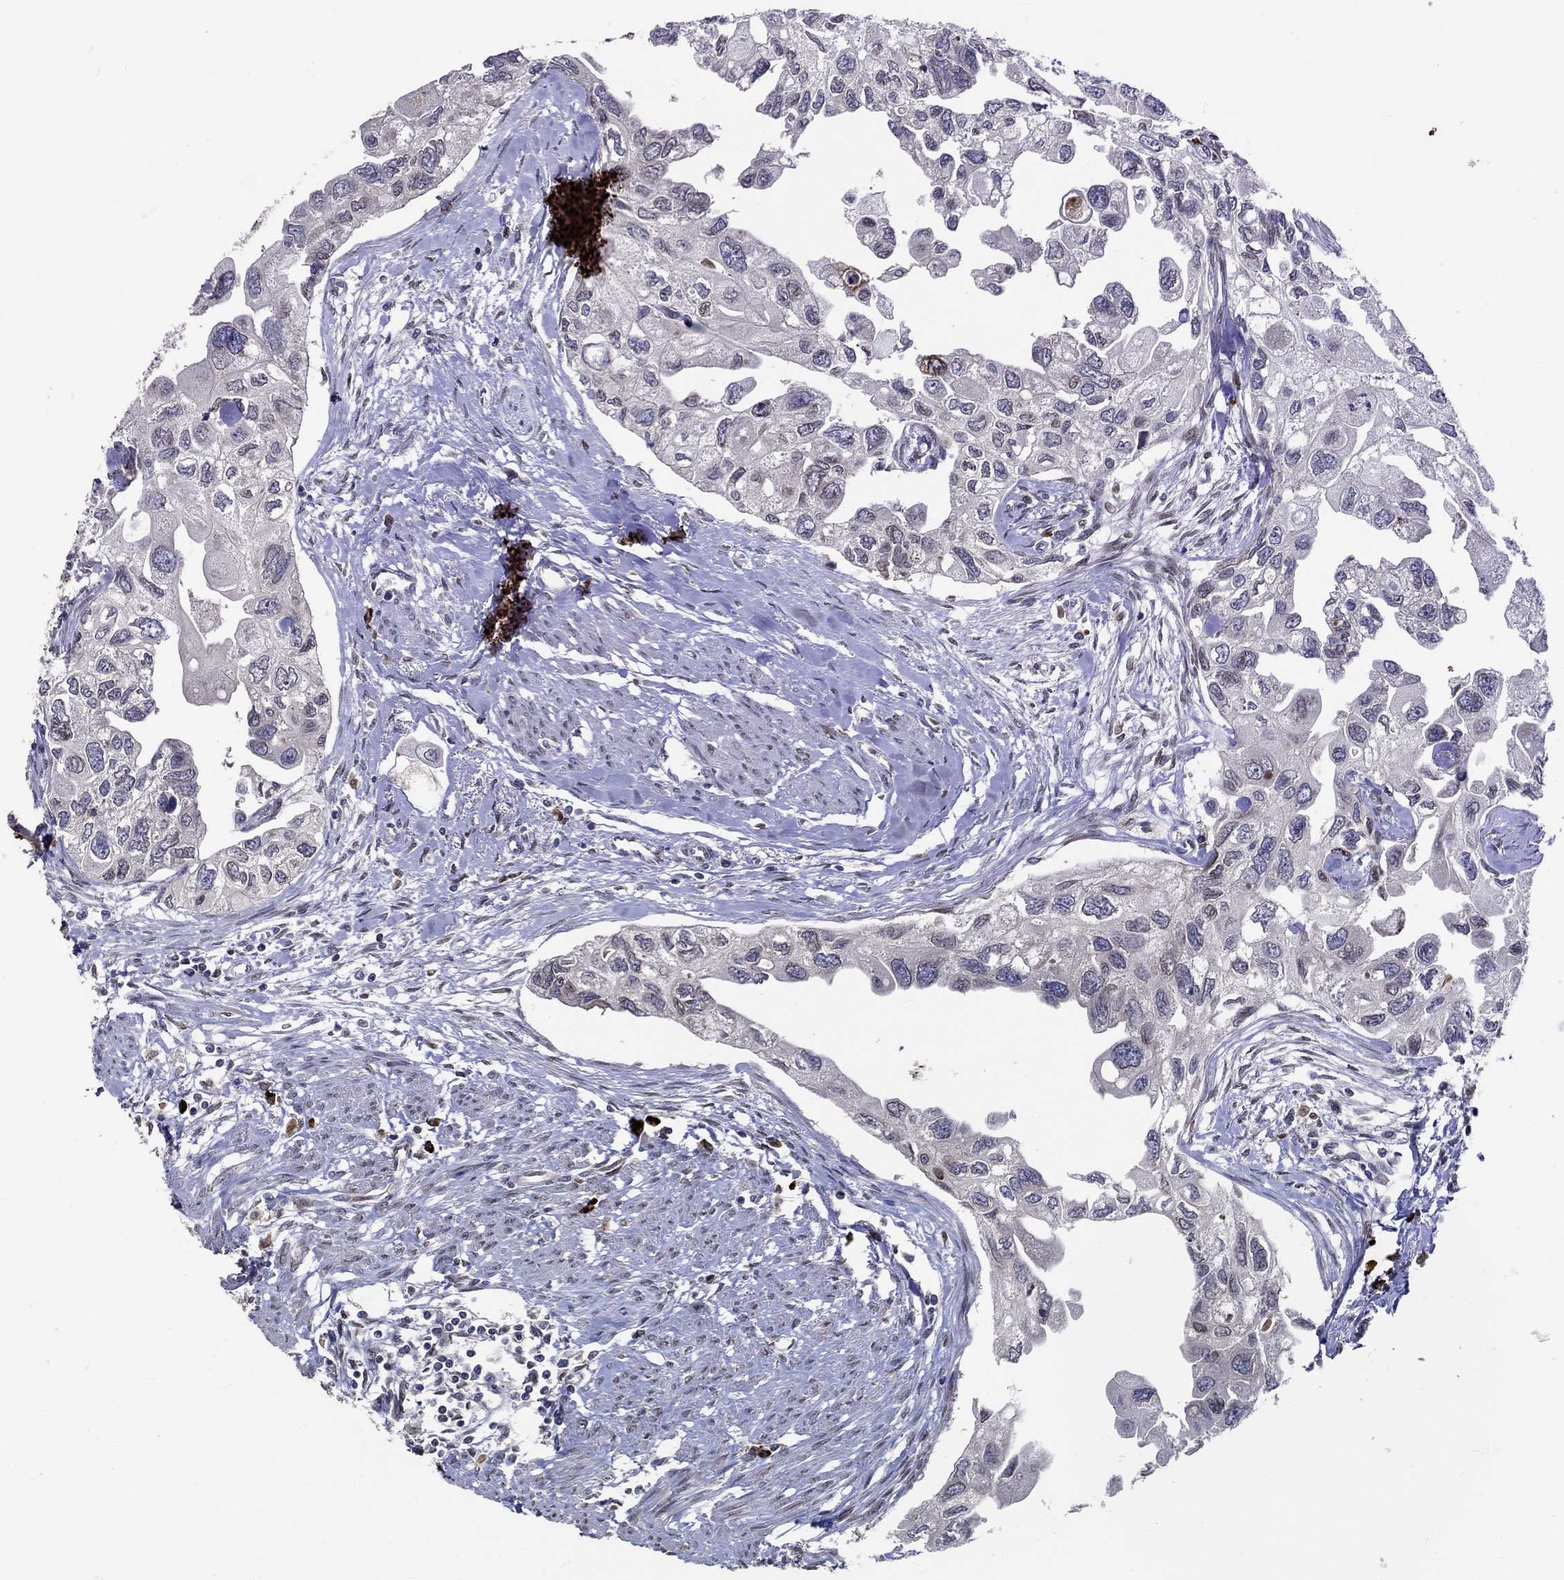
{"staining": {"intensity": "negative", "quantity": "none", "location": "none"}, "tissue": "urothelial cancer", "cell_type": "Tumor cells", "image_type": "cancer", "snomed": [{"axis": "morphology", "description": "Urothelial carcinoma, High grade"}, {"axis": "topography", "description": "Urinary bladder"}], "caption": "This is a photomicrograph of immunohistochemistry staining of urothelial cancer, which shows no staining in tumor cells.", "gene": "CETN3", "patient": {"sex": "male", "age": 59}}